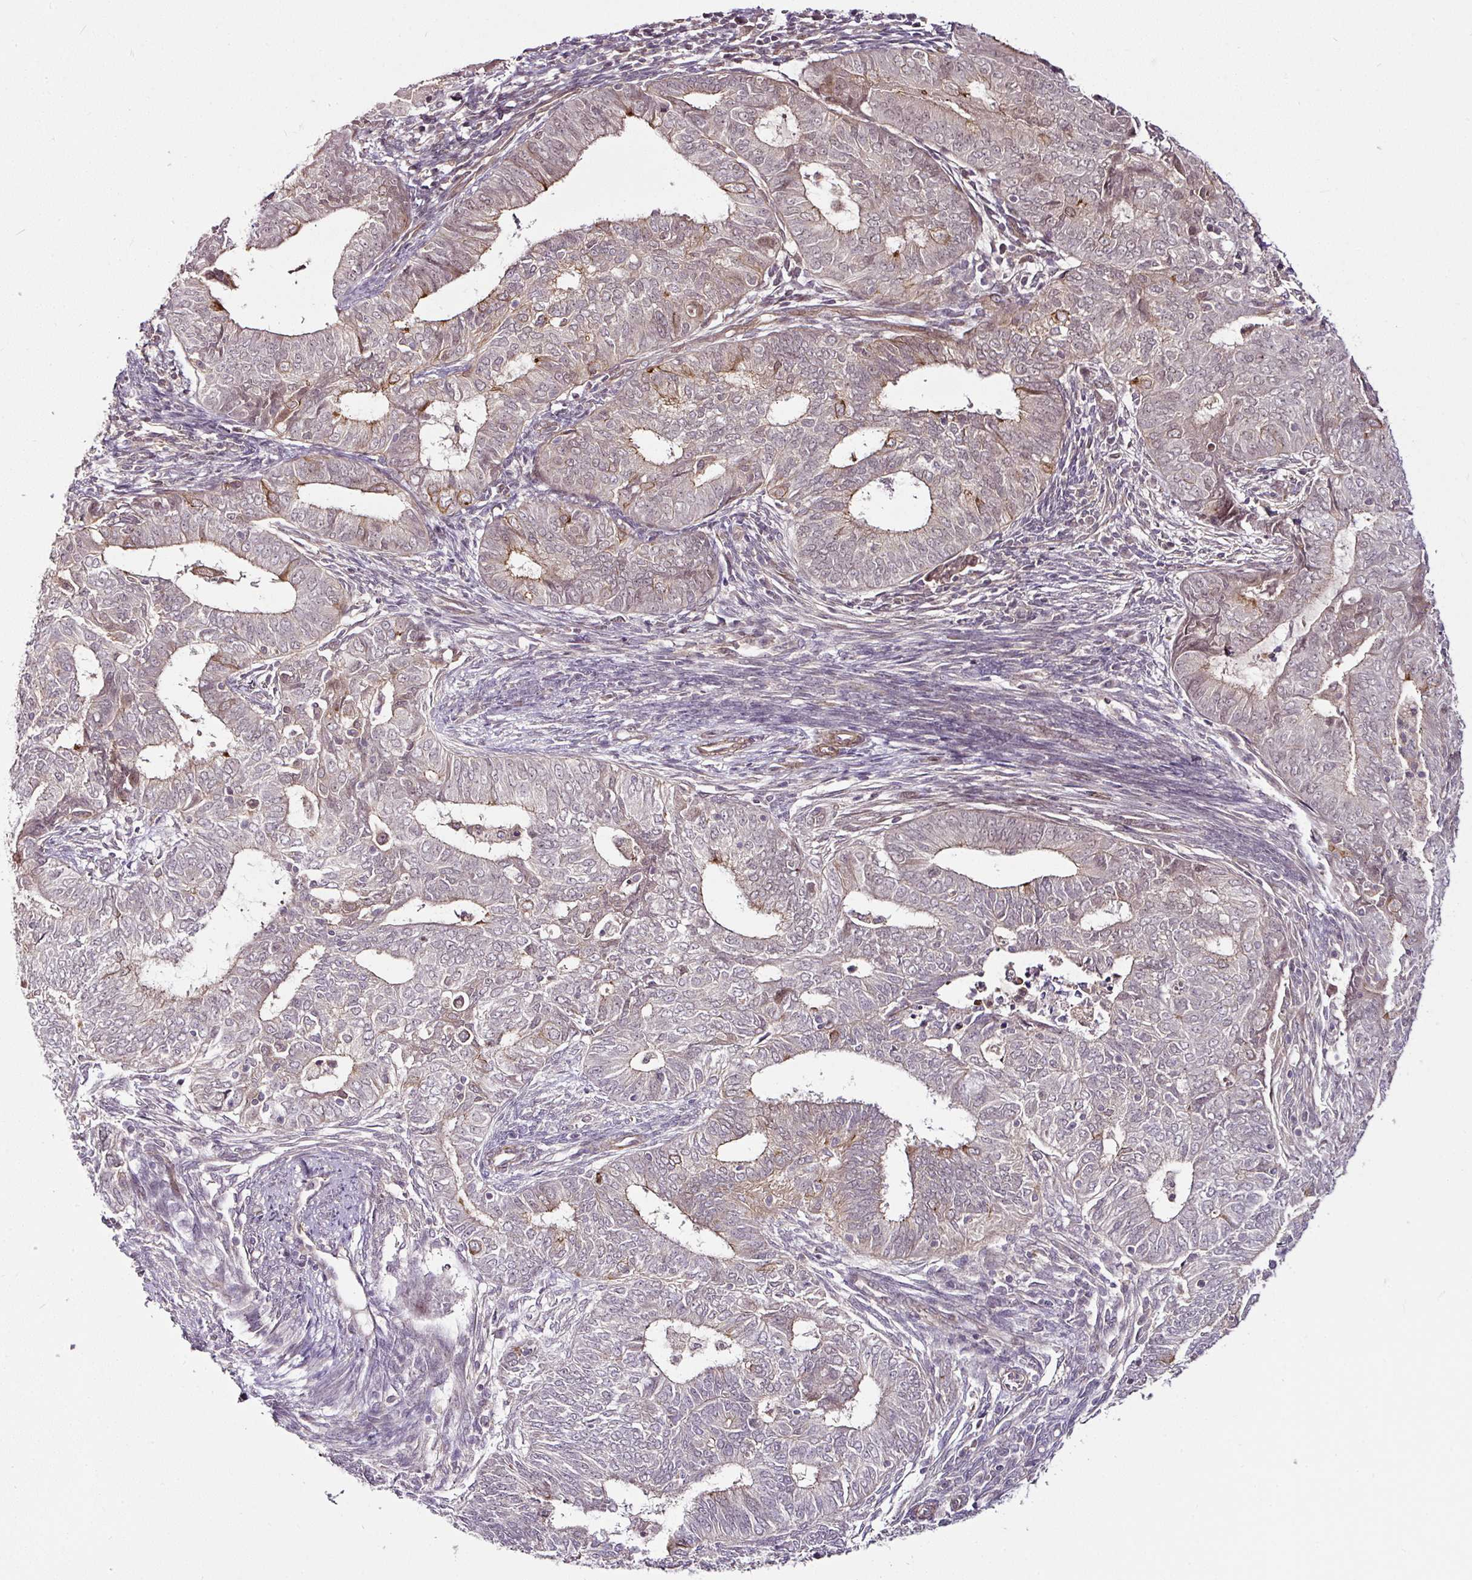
{"staining": {"intensity": "moderate", "quantity": "<25%", "location": "cytoplasmic/membranous"}, "tissue": "endometrial cancer", "cell_type": "Tumor cells", "image_type": "cancer", "snomed": [{"axis": "morphology", "description": "Adenocarcinoma, NOS"}, {"axis": "topography", "description": "Endometrium"}], "caption": "Human endometrial cancer stained with a protein marker reveals moderate staining in tumor cells.", "gene": "DCAF13", "patient": {"sex": "female", "age": 62}}